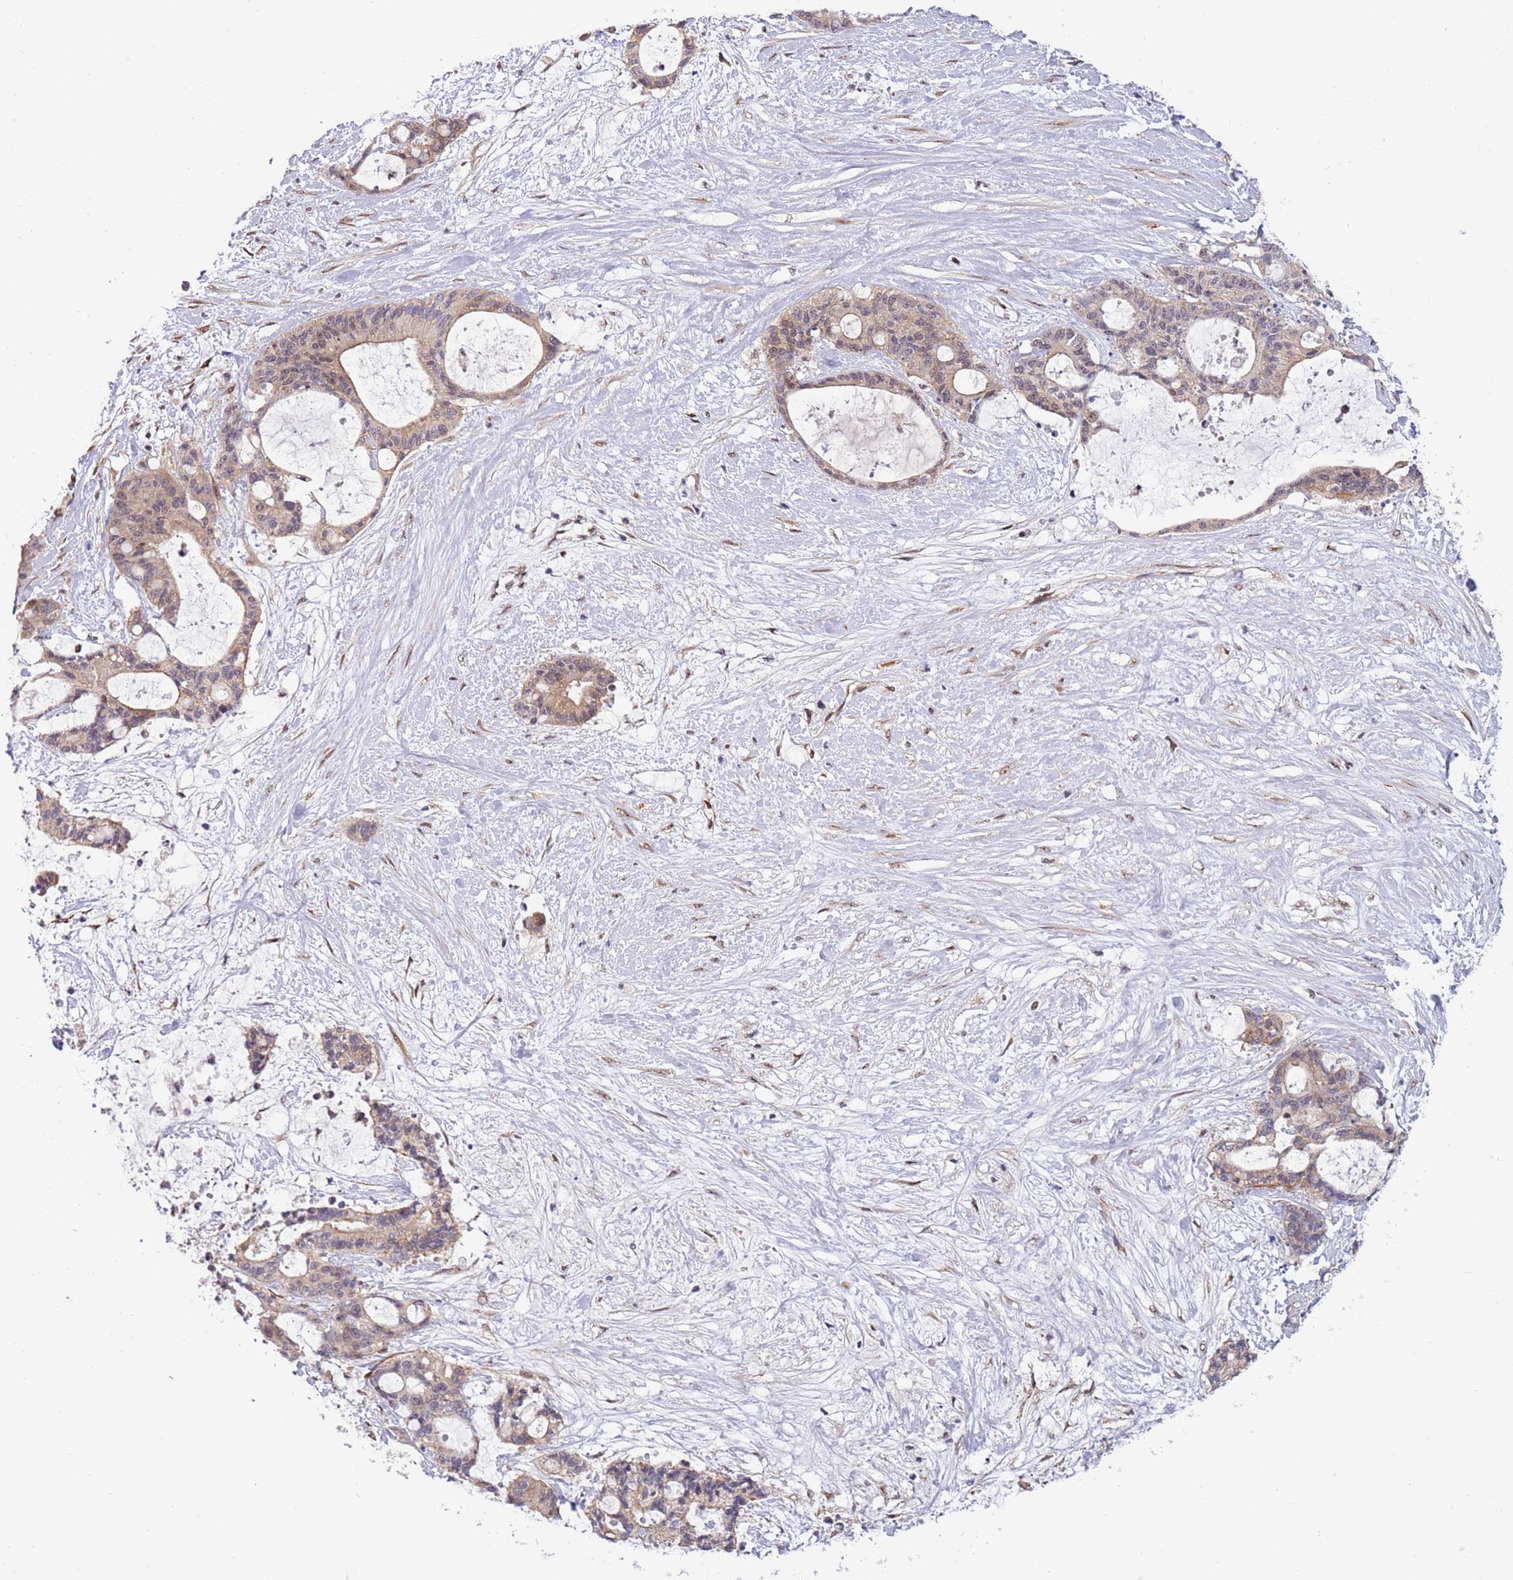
{"staining": {"intensity": "weak", "quantity": "25%-75%", "location": "cytoplasmic/membranous,nuclear"}, "tissue": "liver cancer", "cell_type": "Tumor cells", "image_type": "cancer", "snomed": [{"axis": "morphology", "description": "Normal tissue, NOS"}, {"axis": "morphology", "description": "Cholangiocarcinoma"}, {"axis": "topography", "description": "Liver"}, {"axis": "topography", "description": "Peripheral nerve tissue"}], "caption": "A high-resolution image shows immunohistochemistry staining of cholangiocarcinoma (liver), which exhibits weak cytoplasmic/membranous and nuclear expression in about 25%-75% of tumor cells. (Brightfield microscopy of DAB IHC at high magnification).", "gene": "TBX10", "patient": {"sex": "female", "age": 73}}